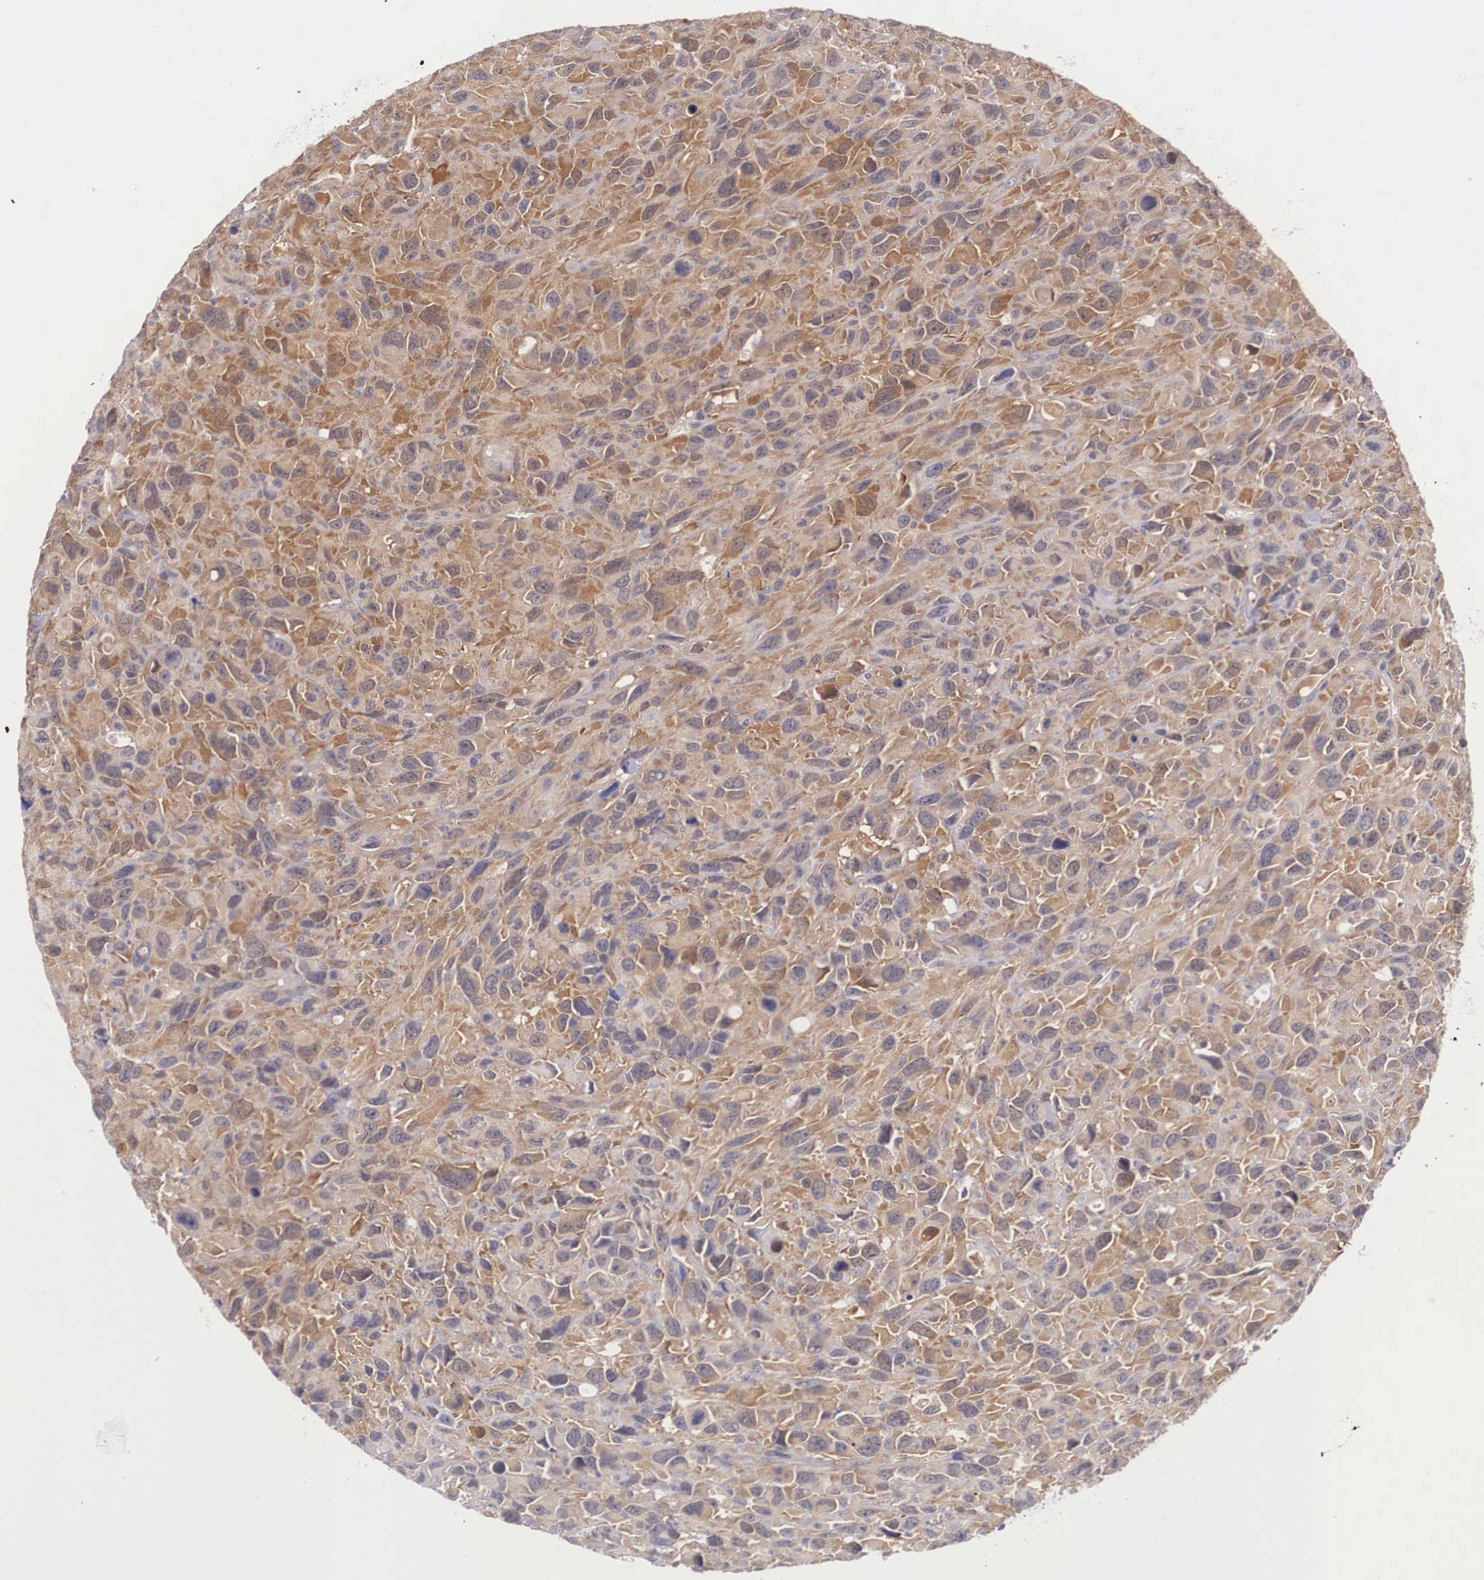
{"staining": {"intensity": "moderate", "quantity": ">75%", "location": "cytoplasmic/membranous"}, "tissue": "renal cancer", "cell_type": "Tumor cells", "image_type": "cancer", "snomed": [{"axis": "morphology", "description": "Adenocarcinoma, NOS"}, {"axis": "topography", "description": "Kidney"}], "caption": "A brown stain labels moderate cytoplasmic/membranous staining of a protein in adenocarcinoma (renal) tumor cells.", "gene": "IGBP1", "patient": {"sex": "male", "age": 79}}